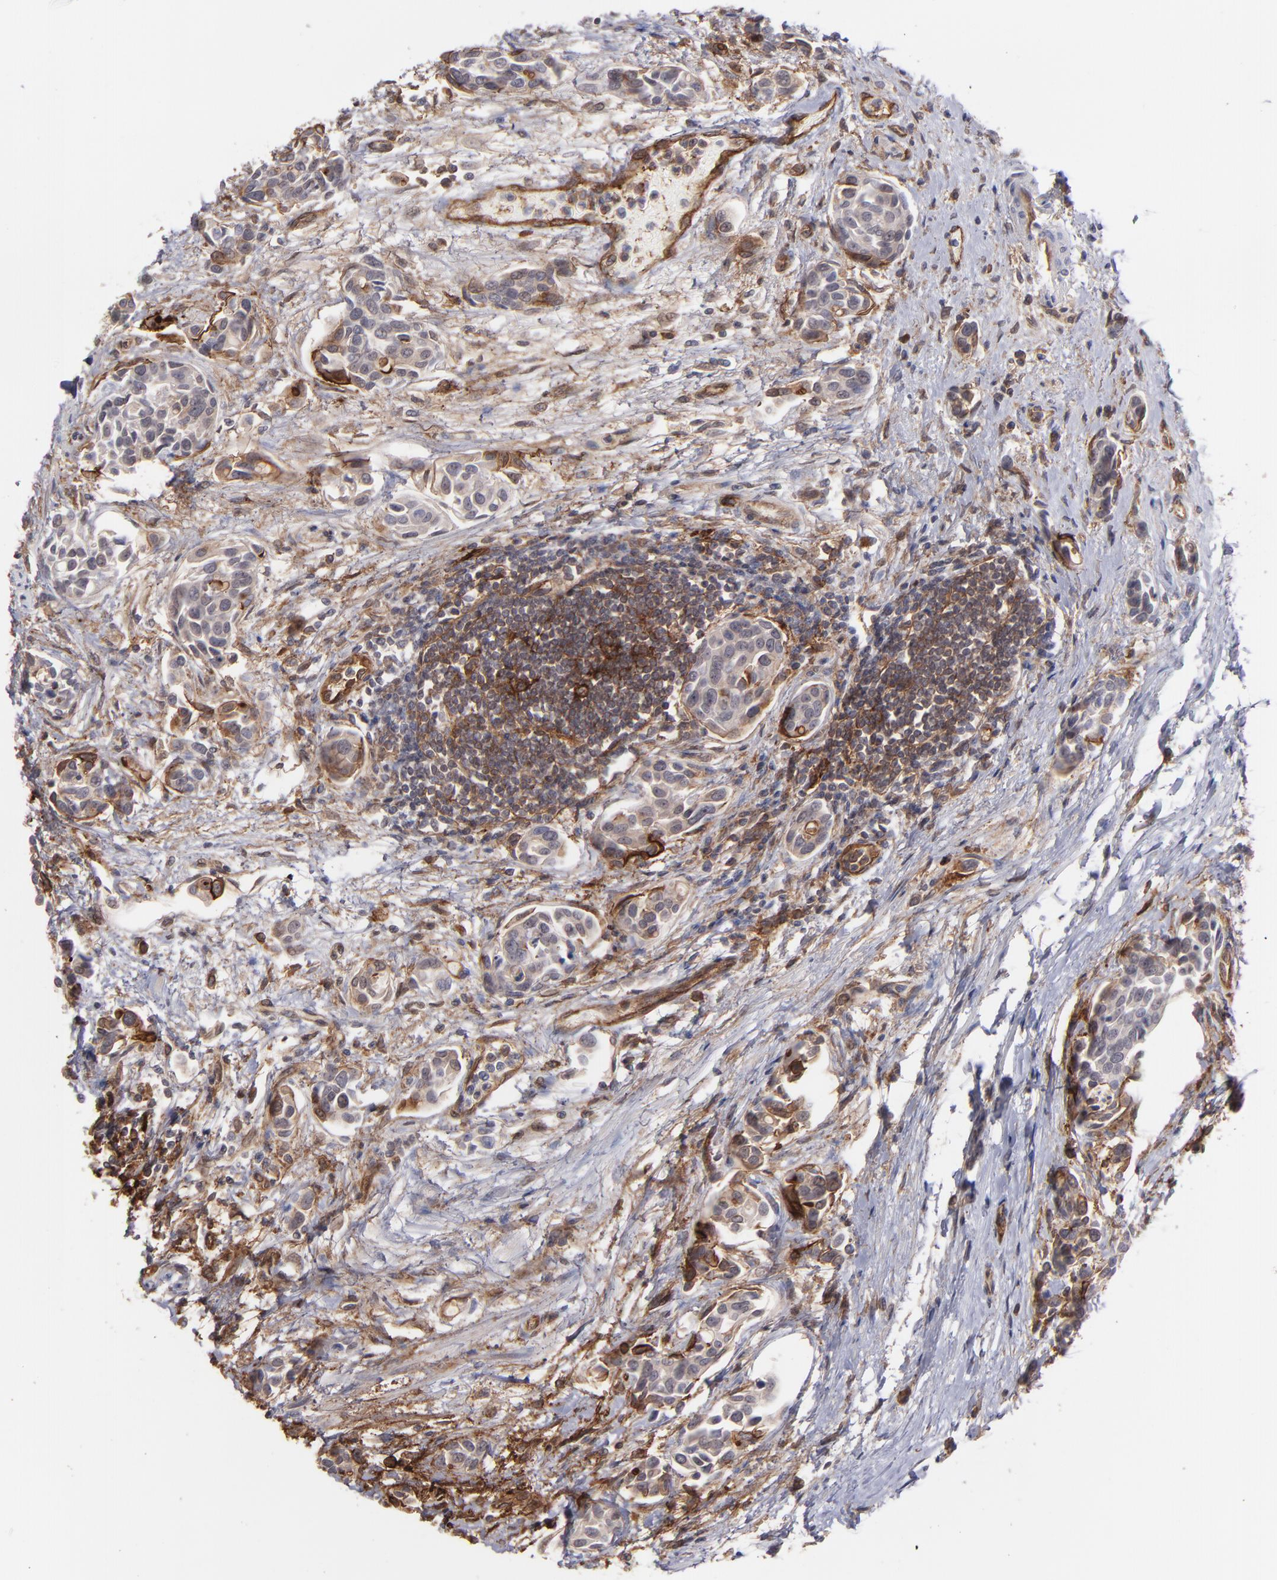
{"staining": {"intensity": "moderate", "quantity": "25%-75%", "location": "cytoplasmic/membranous"}, "tissue": "urothelial cancer", "cell_type": "Tumor cells", "image_type": "cancer", "snomed": [{"axis": "morphology", "description": "Urothelial carcinoma, High grade"}, {"axis": "topography", "description": "Urinary bladder"}], "caption": "Tumor cells display medium levels of moderate cytoplasmic/membranous expression in approximately 25%-75% of cells in human urothelial cancer.", "gene": "ICAM1", "patient": {"sex": "male", "age": 78}}